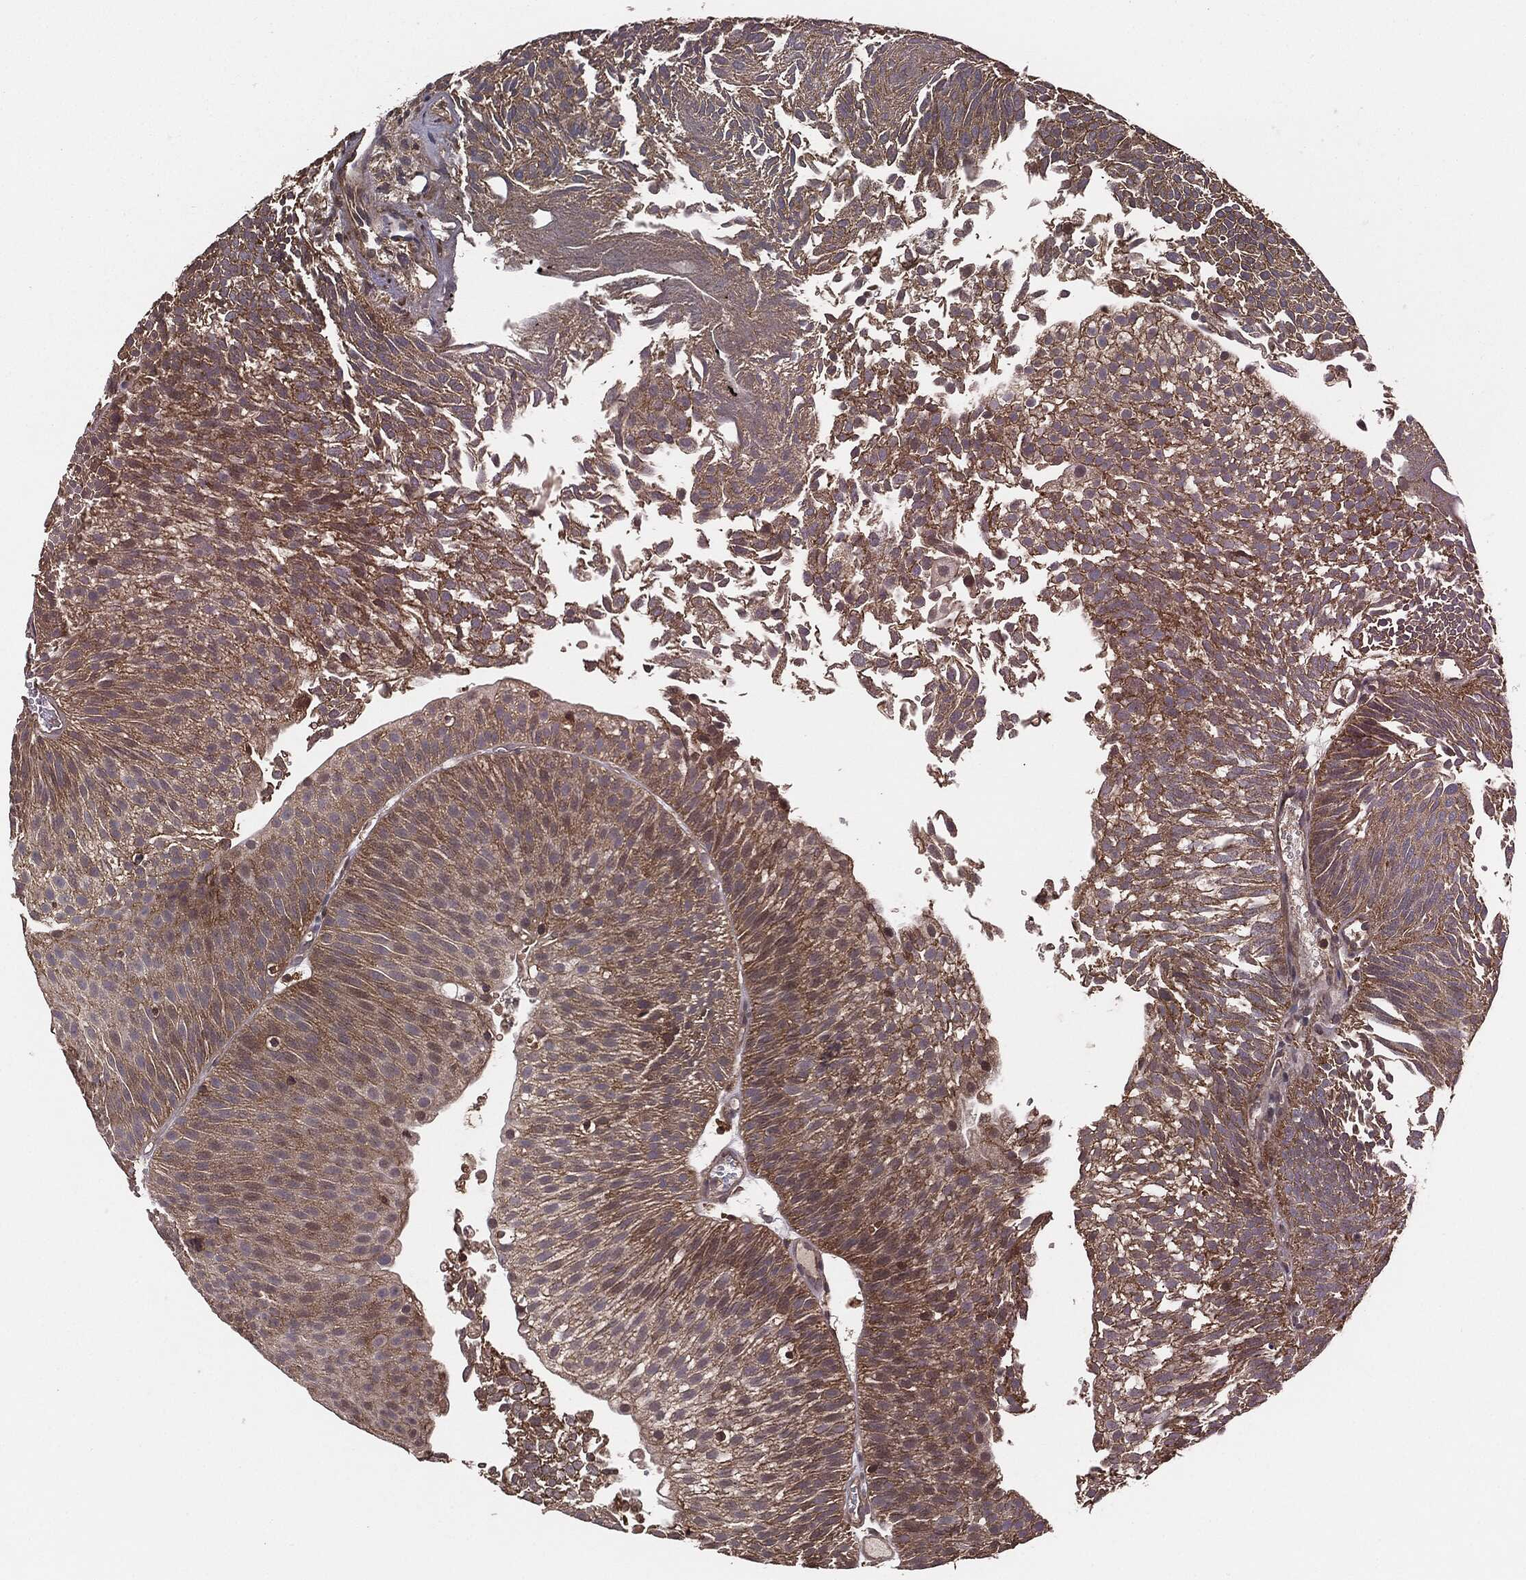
{"staining": {"intensity": "moderate", "quantity": "<25%", "location": "cytoplasmic/membranous"}, "tissue": "urothelial cancer", "cell_type": "Tumor cells", "image_type": "cancer", "snomed": [{"axis": "morphology", "description": "Urothelial carcinoma, Low grade"}, {"axis": "topography", "description": "Urinary bladder"}], "caption": "Urothelial cancer tissue displays moderate cytoplasmic/membranous expression in approximately <25% of tumor cells Using DAB (3,3'-diaminobenzidine) (brown) and hematoxylin (blue) stains, captured at high magnification using brightfield microscopy.", "gene": "ERBIN", "patient": {"sex": "male", "age": 65}}